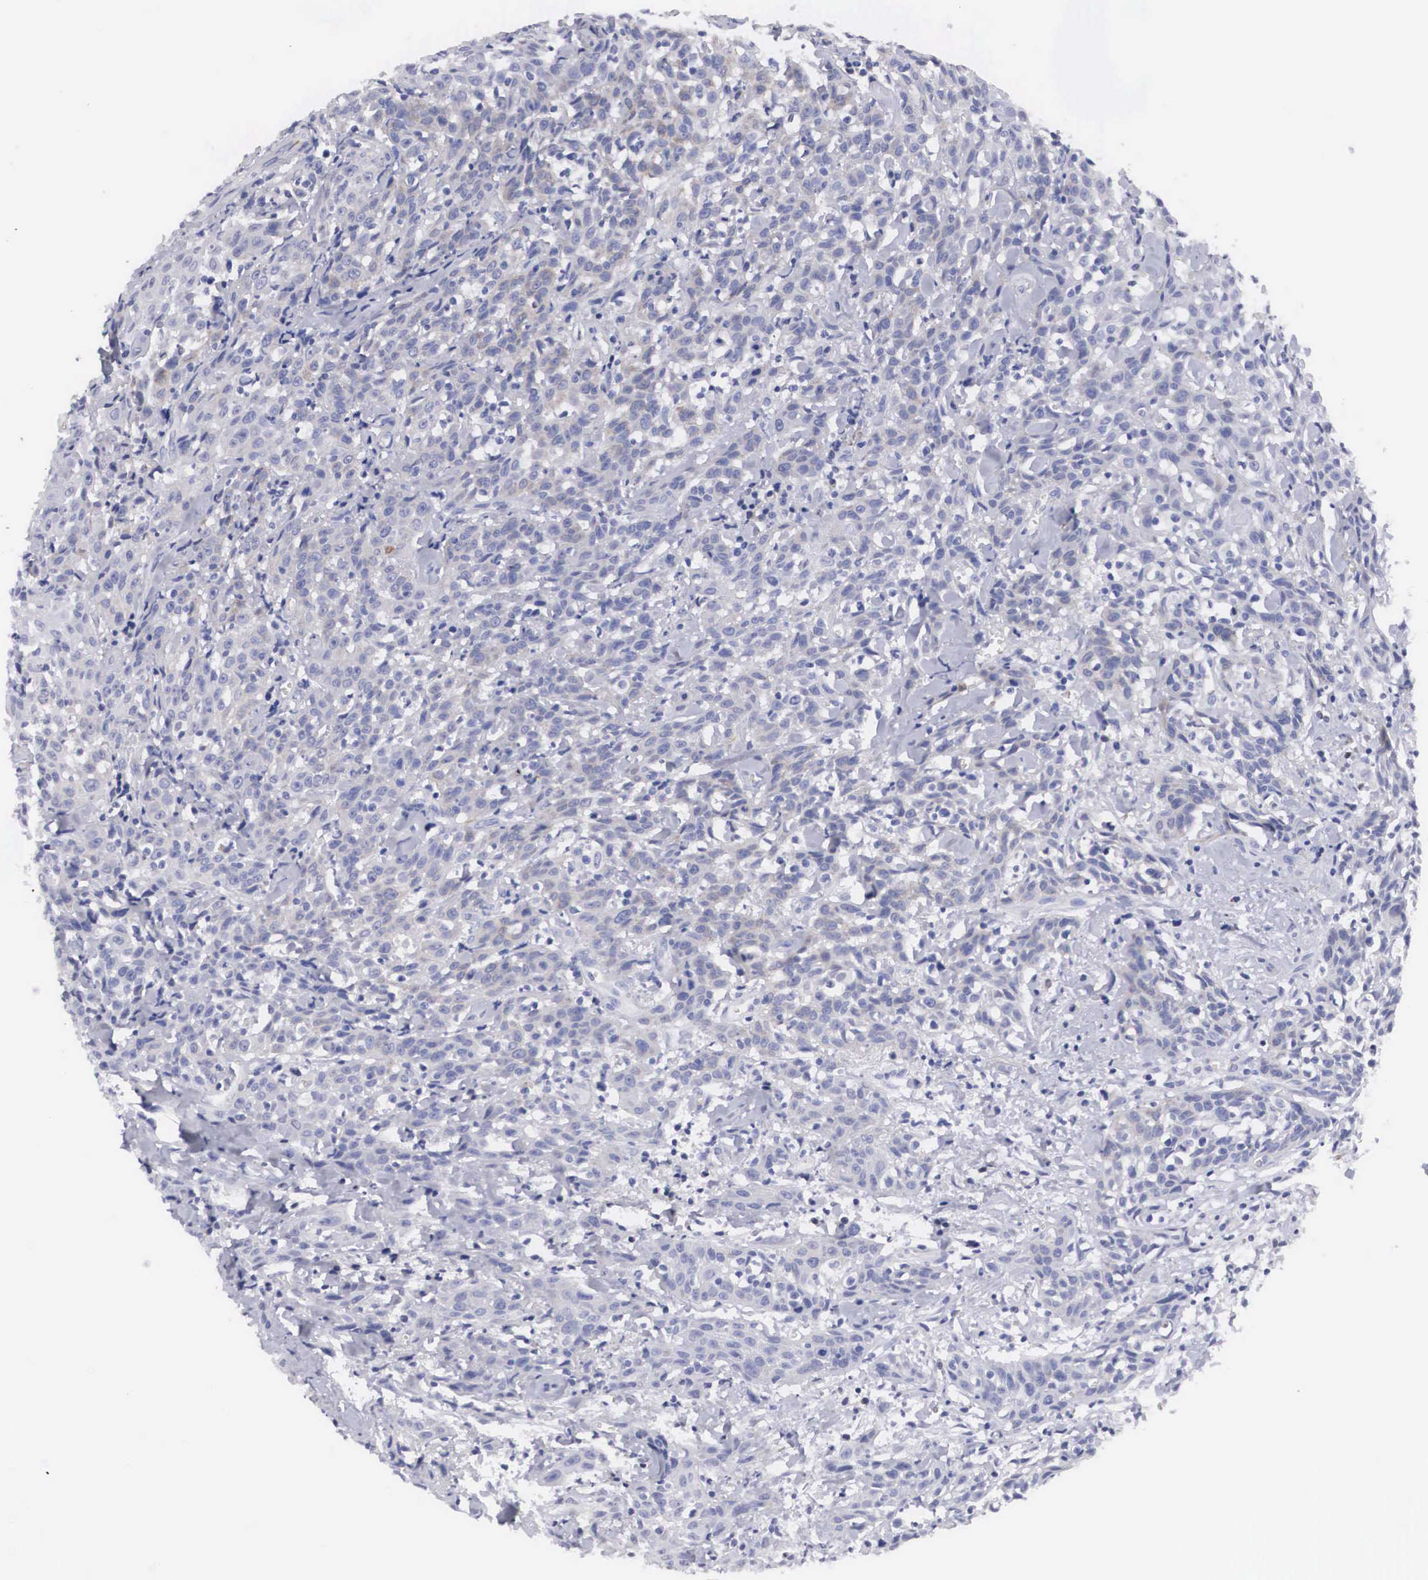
{"staining": {"intensity": "negative", "quantity": "none", "location": "none"}, "tissue": "head and neck cancer", "cell_type": "Tumor cells", "image_type": "cancer", "snomed": [{"axis": "morphology", "description": "Squamous cell carcinoma, NOS"}, {"axis": "topography", "description": "Oral tissue"}, {"axis": "topography", "description": "Head-Neck"}], "caption": "This photomicrograph is of head and neck cancer (squamous cell carcinoma) stained with immunohistochemistry to label a protein in brown with the nuclei are counter-stained blue. There is no expression in tumor cells.", "gene": "ARMCX3", "patient": {"sex": "female", "age": 82}}